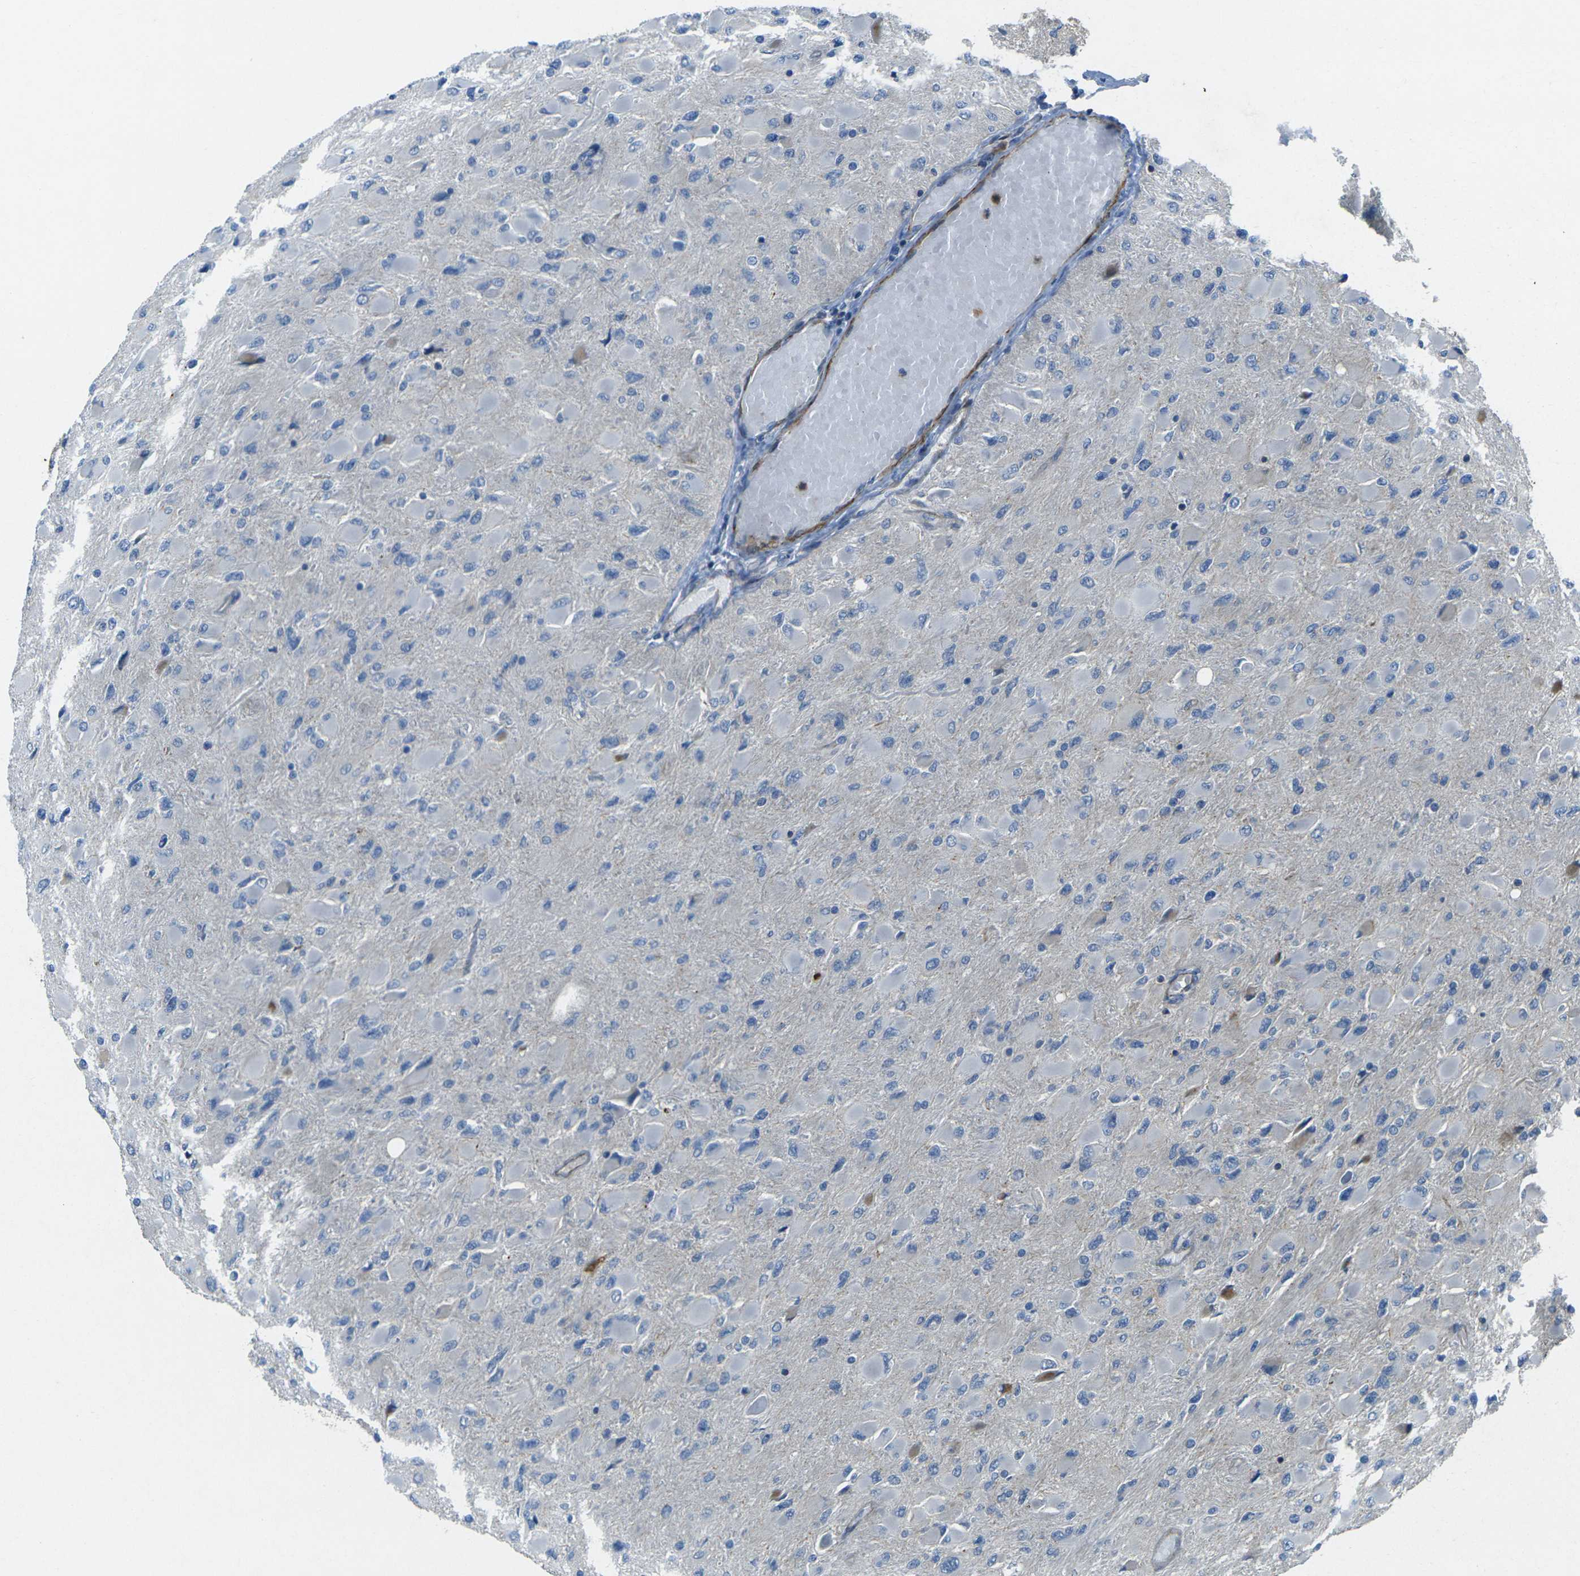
{"staining": {"intensity": "negative", "quantity": "none", "location": "none"}, "tissue": "glioma", "cell_type": "Tumor cells", "image_type": "cancer", "snomed": [{"axis": "morphology", "description": "Glioma, malignant, High grade"}, {"axis": "topography", "description": "Cerebral cortex"}], "caption": "Glioma was stained to show a protein in brown. There is no significant positivity in tumor cells.", "gene": "EPHA7", "patient": {"sex": "female", "age": 36}}